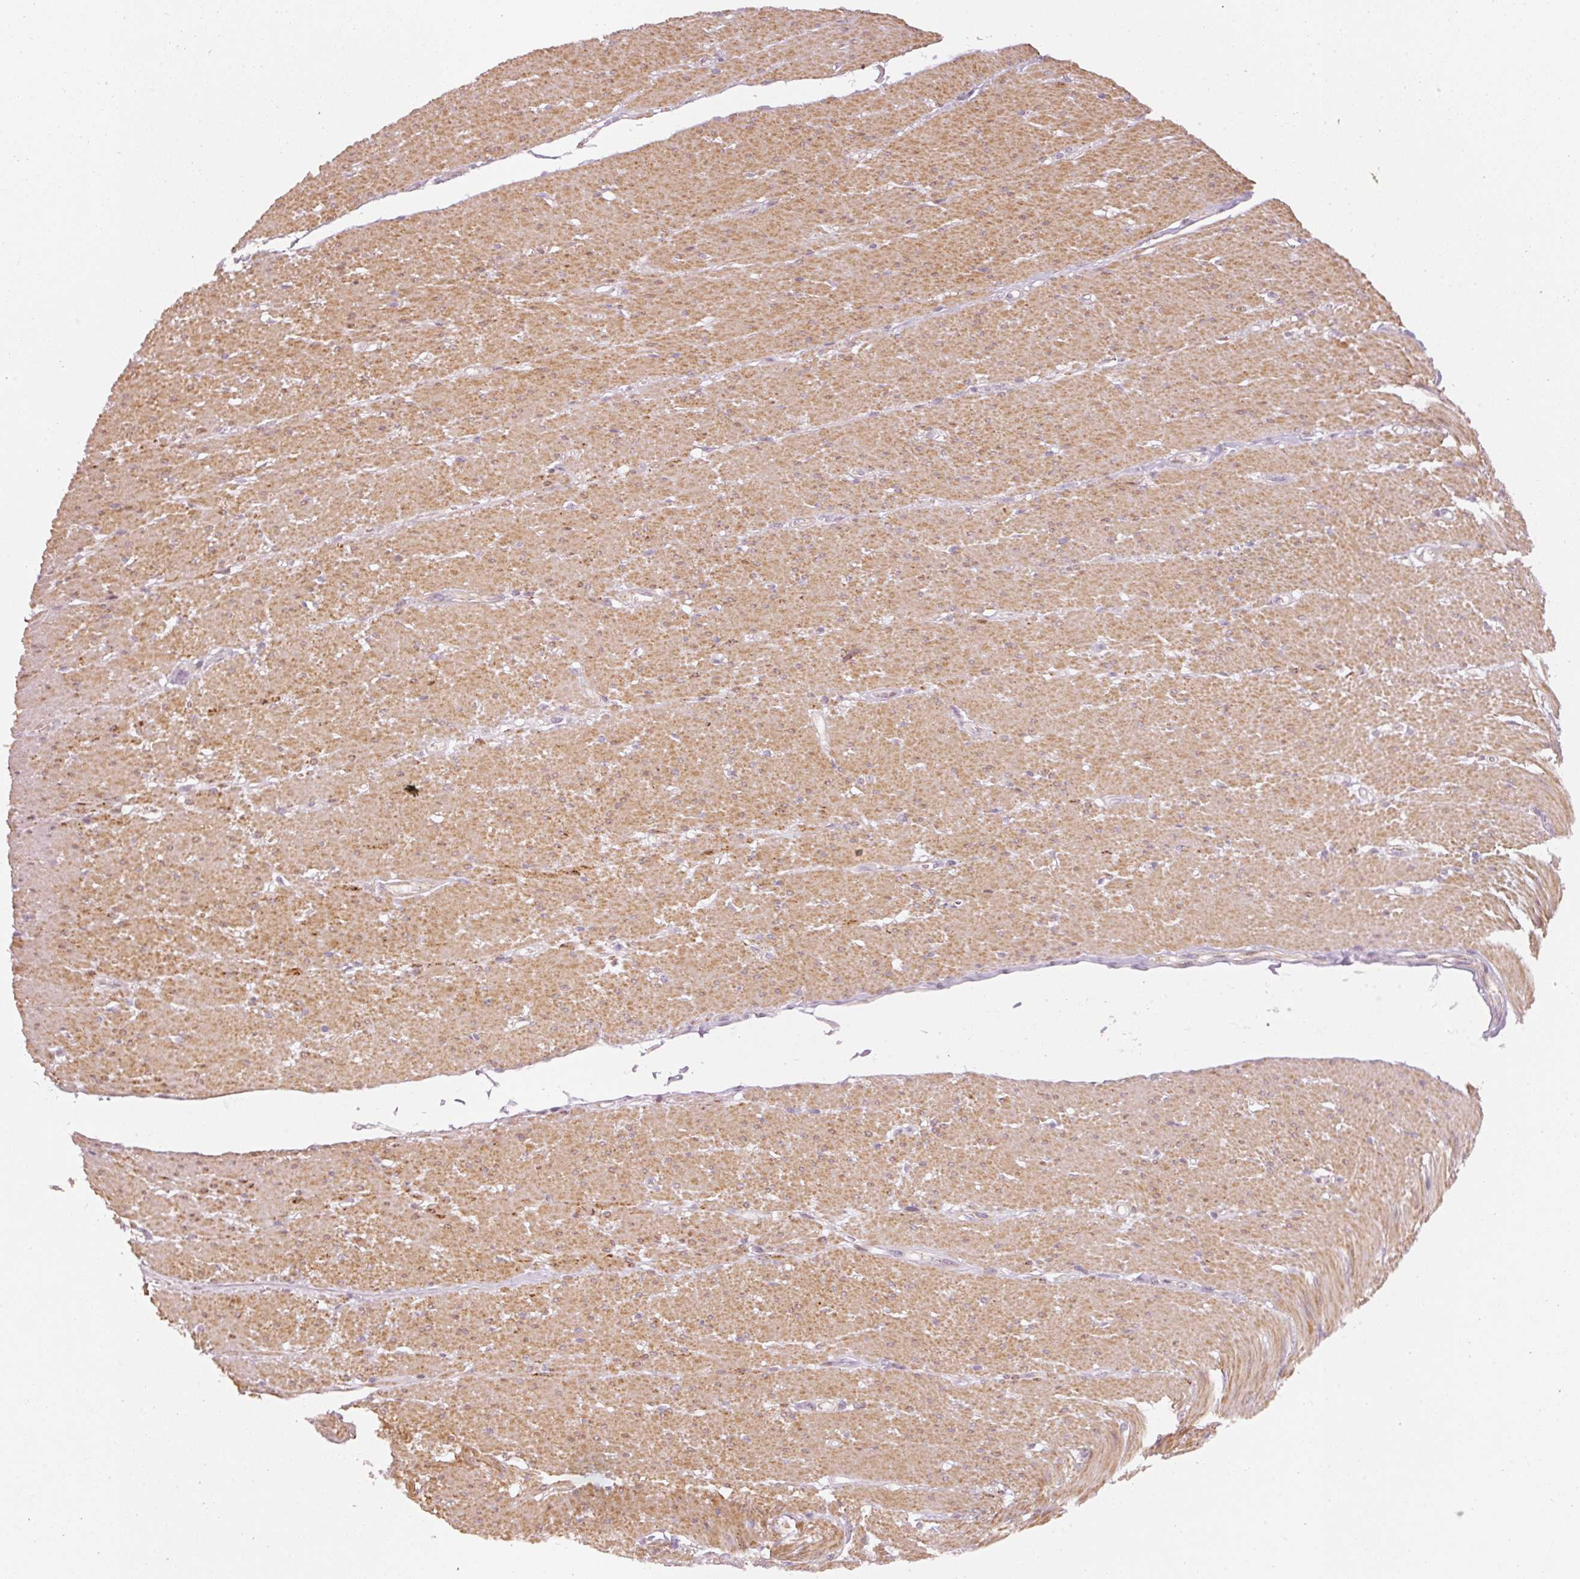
{"staining": {"intensity": "moderate", "quantity": ">75%", "location": "cytoplasmic/membranous"}, "tissue": "smooth muscle", "cell_type": "Smooth muscle cells", "image_type": "normal", "snomed": [{"axis": "morphology", "description": "Normal tissue, NOS"}, {"axis": "topography", "description": "Smooth muscle"}, {"axis": "topography", "description": "Rectum"}], "caption": "IHC micrograph of benign human smooth muscle stained for a protein (brown), which reveals medium levels of moderate cytoplasmic/membranous positivity in about >75% of smooth muscle cells.", "gene": "DAPP1", "patient": {"sex": "male", "age": 53}}